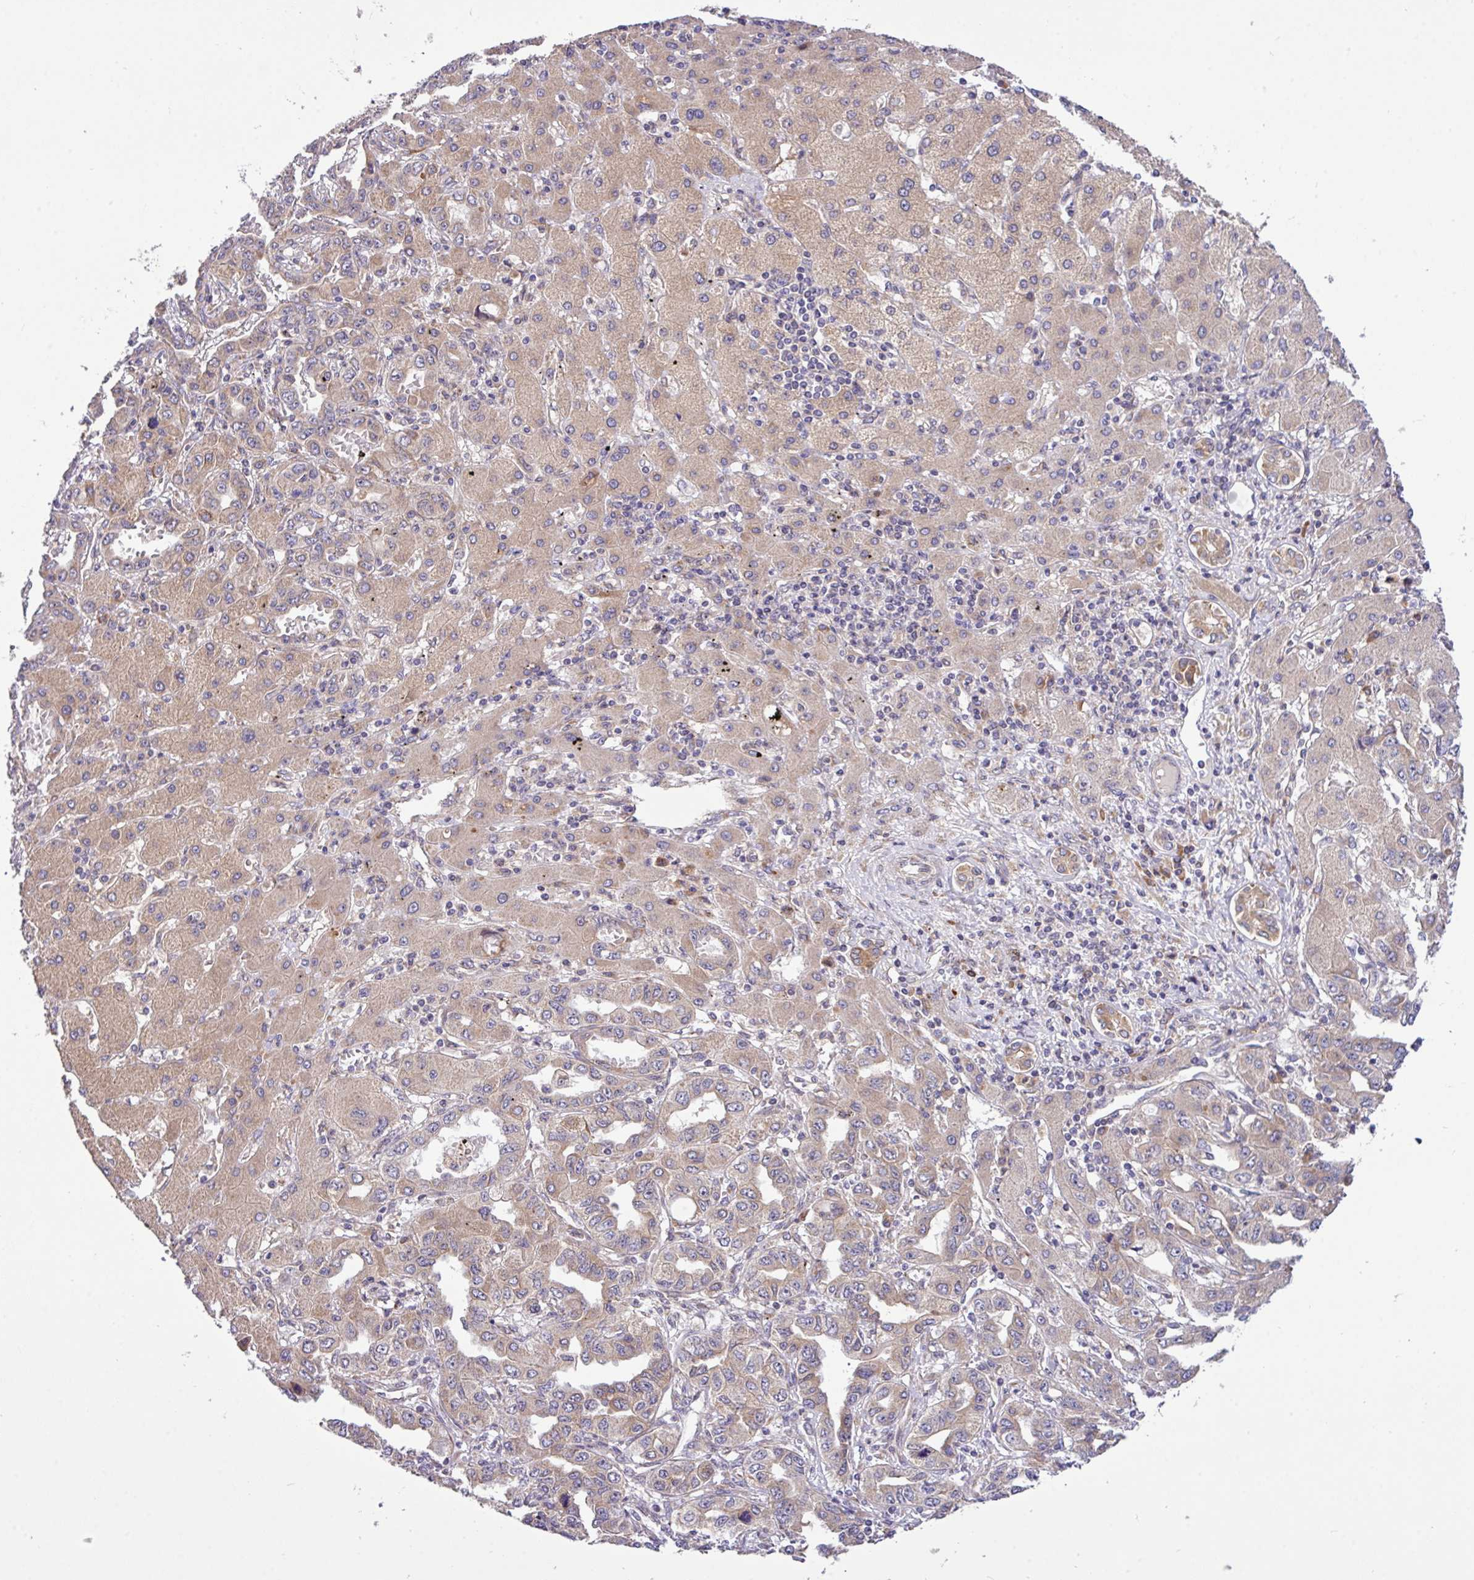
{"staining": {"intensity": "weak", "quantity": ">75%", "location": "cytoplasmic/membranous"}, "tissue": "liver cancer", "cell_type": "Tumor cells", "image_type": "cancer", "snomed": [{"axis": "morphology", "description": "Cholangiocarcinoma"}, {"axis": "topography", "description": "Liver"}], "caption": "Tumor cells reveal low levels of weak cytoplasmic/membranous staining in about >75% of cells in liver cancer (cholangiocarcinoma).", "gene": "TM2D2", "patient": {"sex": "male", "age": 59}}